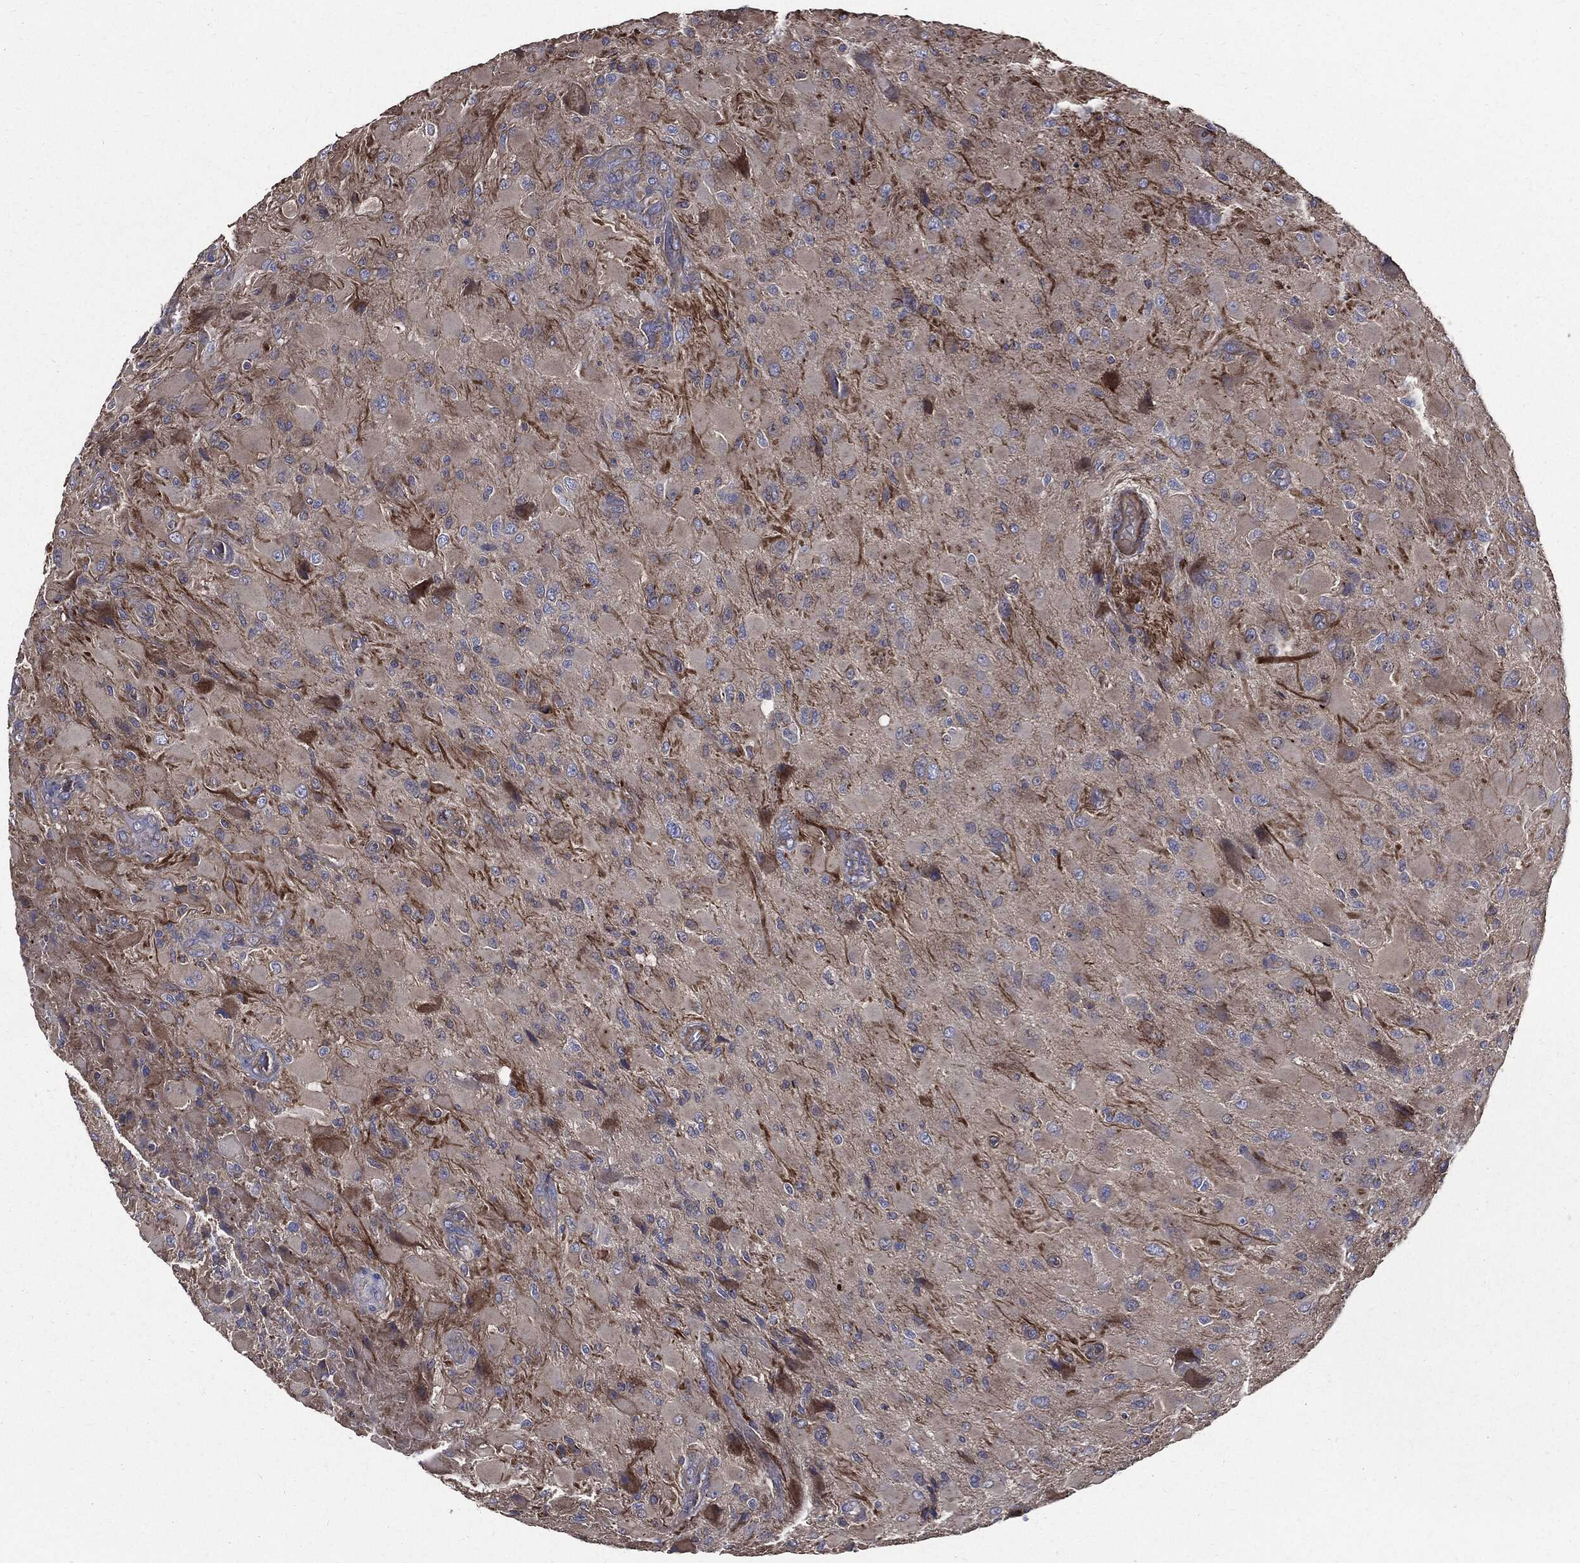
{"staining": {"intensity": "negative", "quantity": "none", "location": "none"}, "tissue": "glioma", "cell_type": "Tumor cells", "image_type": "cancer", "snomed": [{"axis": "morphology", "description": "Glioma, malignant, High grade"}, {"axis": "topography", "description": "Cerebral cortex"}], "caption": "This is an immunohistochemistry (IHC) photomicrograph of glioma. There is no expression in tumor cells.", "gene": "PDCD6IP", "patient": {"sex": "male", "age": 35}}